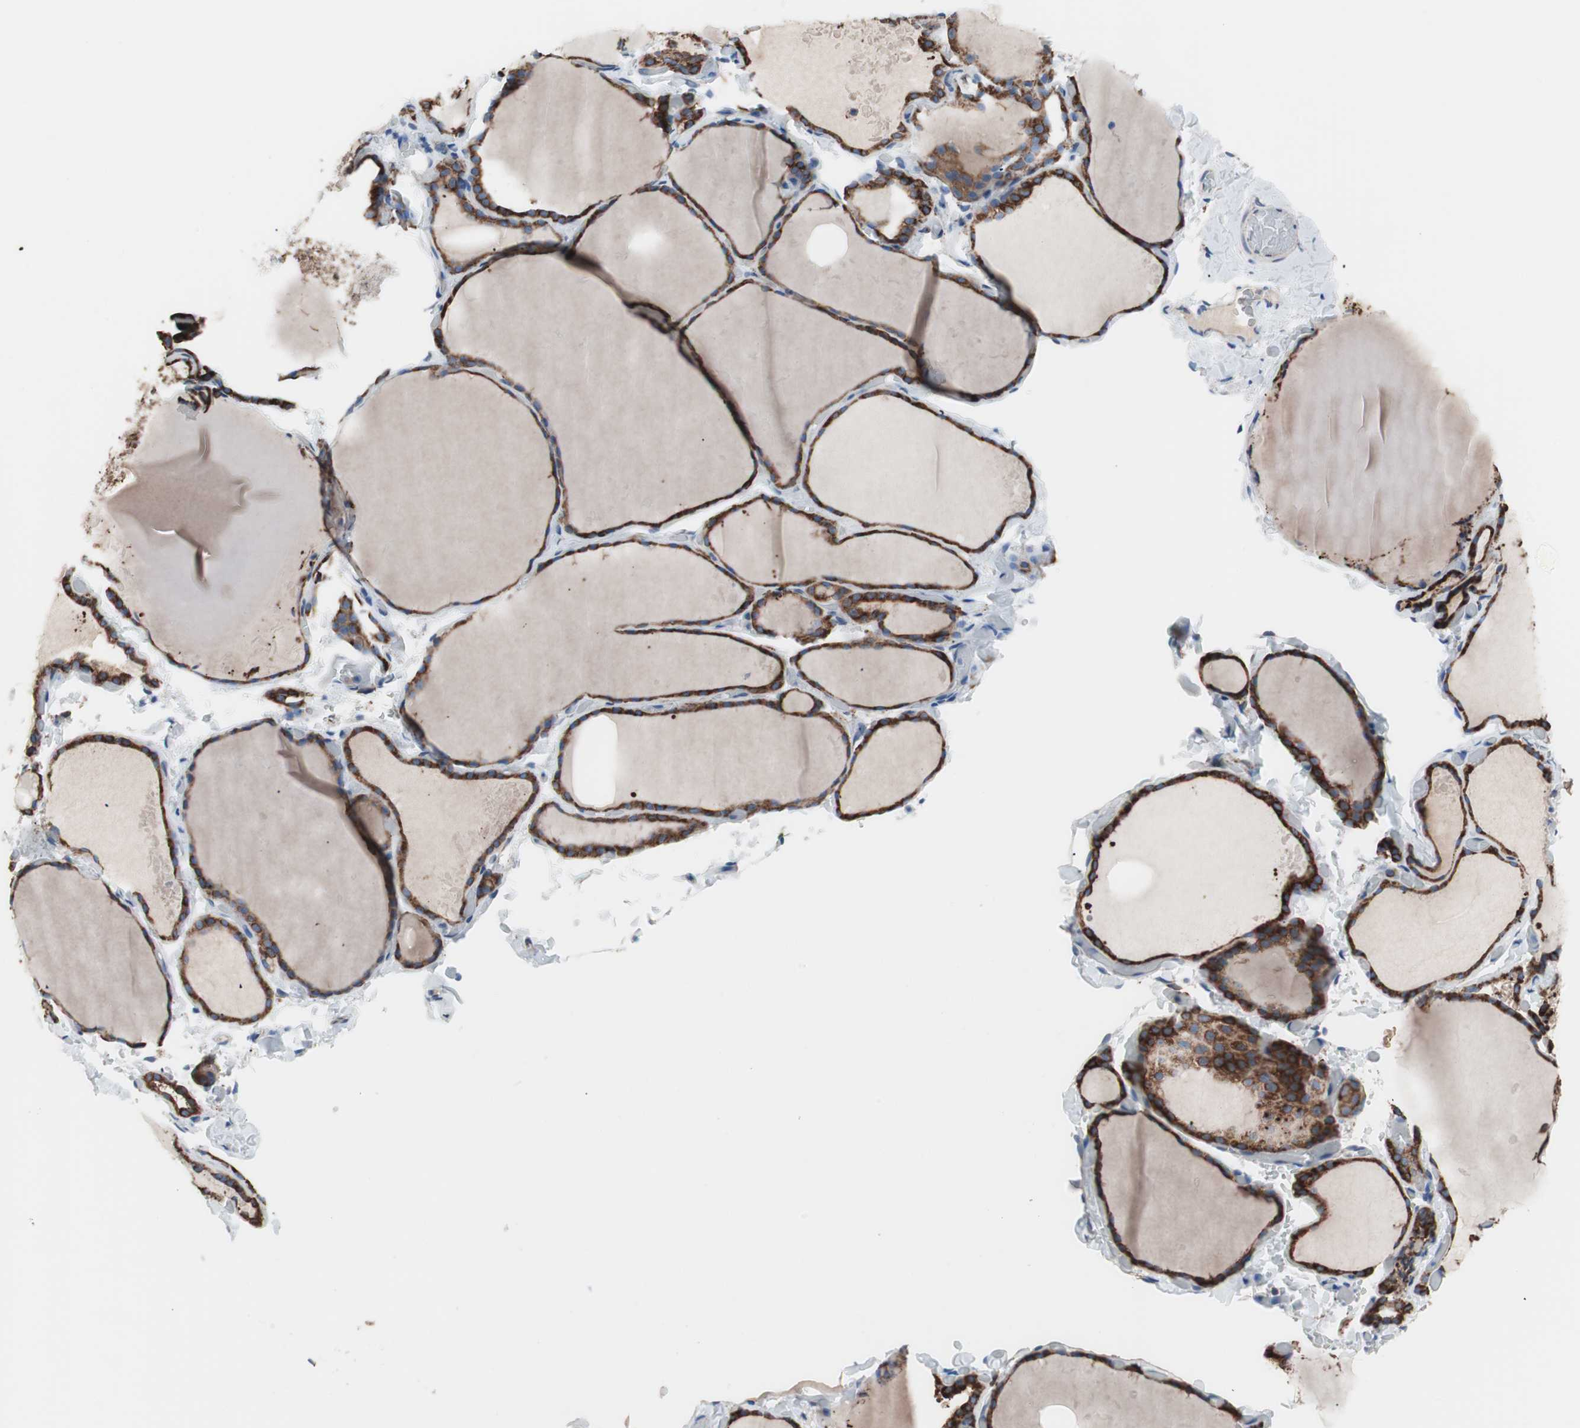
{"staining": {"intensity": "strong", "quantity": ">75%", "location": "cytoplasmic/membranous"}, "tissue": "thyroid gland", "cell_type": "Glandular cells", "image_type": "normal", "snomed": [{"axis": "morphology", "description": "Normal tissue, NOS"}, {"axis": "topography", "description": "Thyroid gland"}], "caption": "A photomicrograph of human thyroid gland stained for a protein displays strong cytoplasmic/membranous brown staining in glandular cells.", "gene": "SLC27A4", "patient": {"sex": "female", "age": 22}}